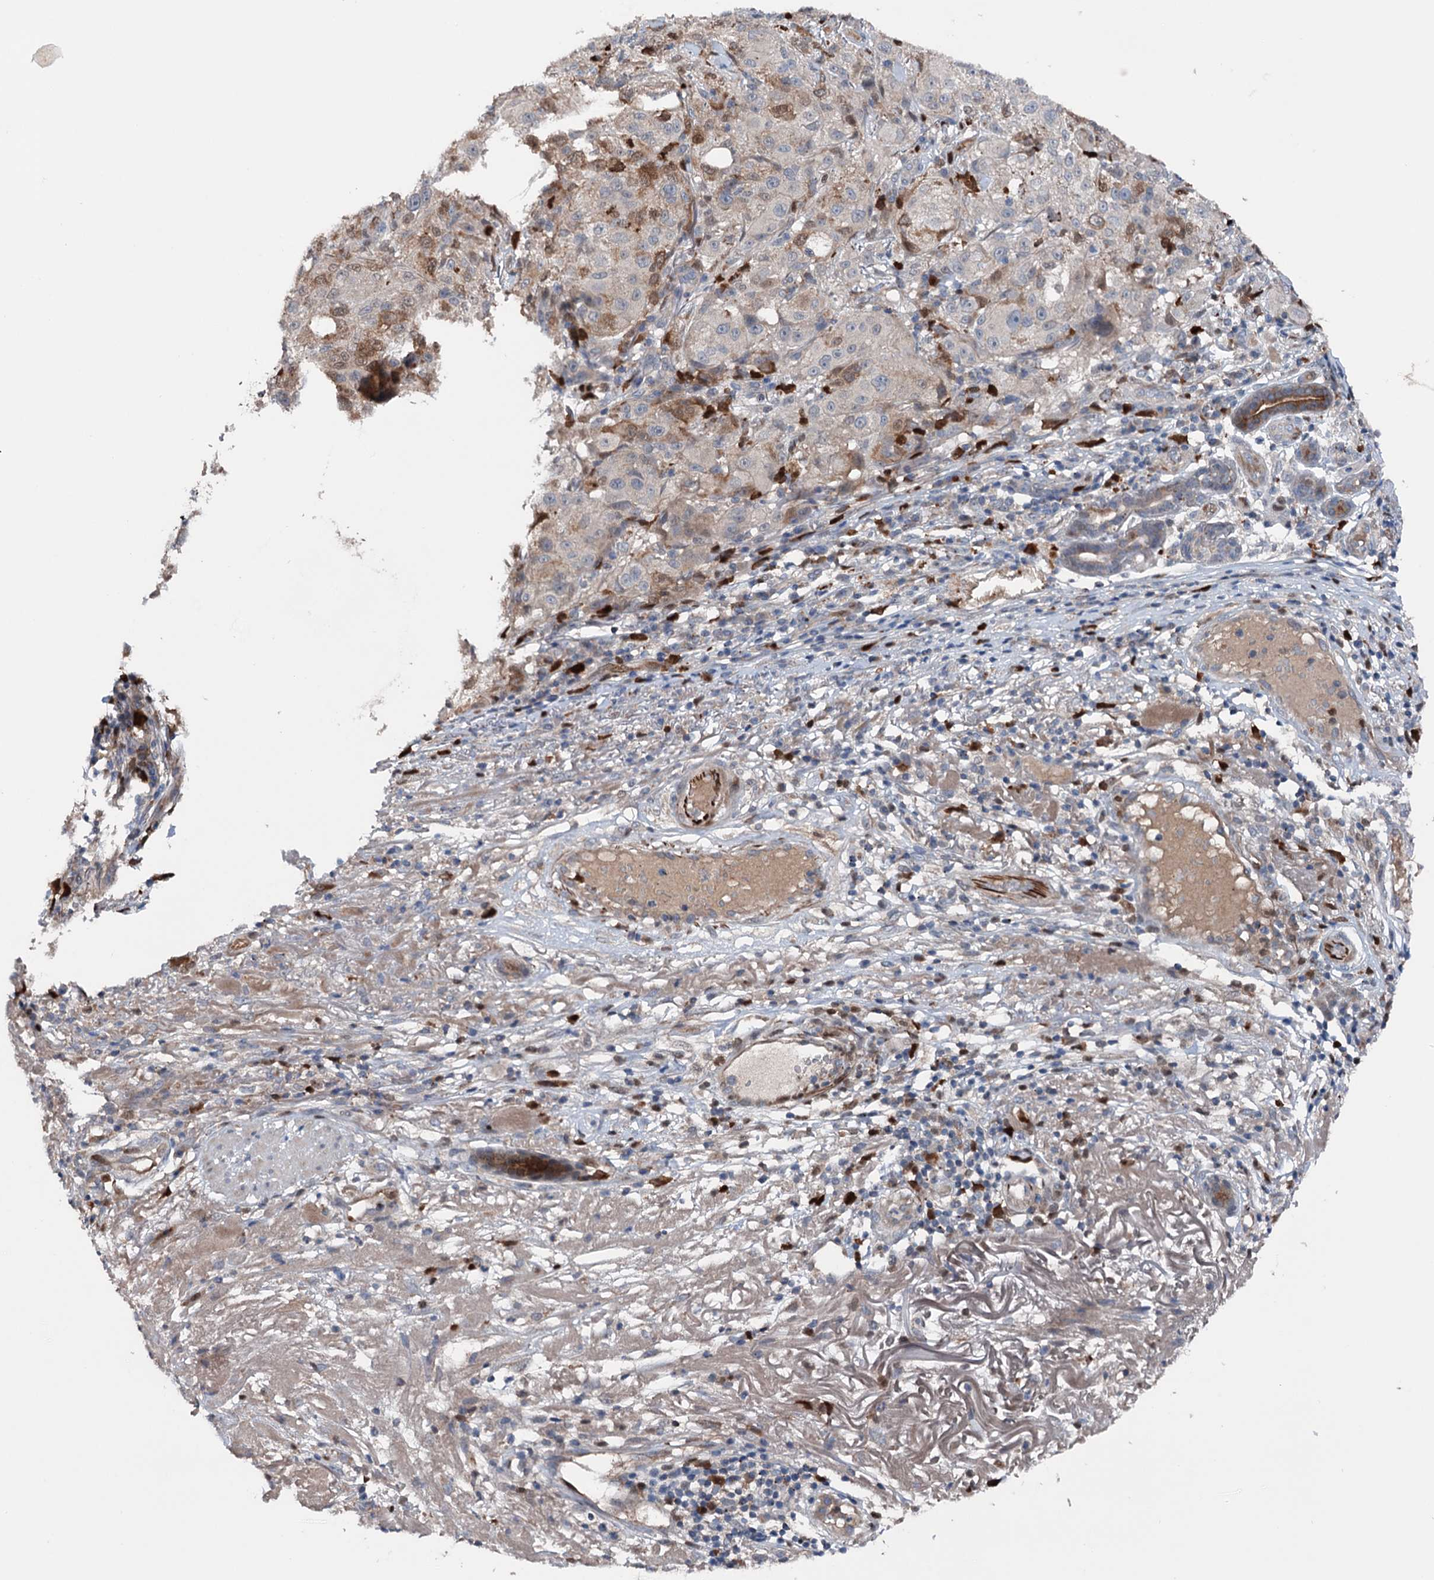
{"staining": {"intensity": "weak", "quantity": "<25%", "location": "cytoplasmic/membranous,nuclear"}, "tissue": "melanoma", "cell_type": "Tumor cells", "image_type": "cancer", "snomed": [{"axis": "morphology", "description": "Necrosis, NOS"}, {"axis": "morphology", "description": "Malignant melanoma, NOS"}, {"axis": "topography", "description": "Skin"}], "caption": "This is an IHC photomicrograph of human melanoma. There is no expression in tumor cells.", "gene": "NCAPD2", "patient": {"sex": "female", "age": 87}}